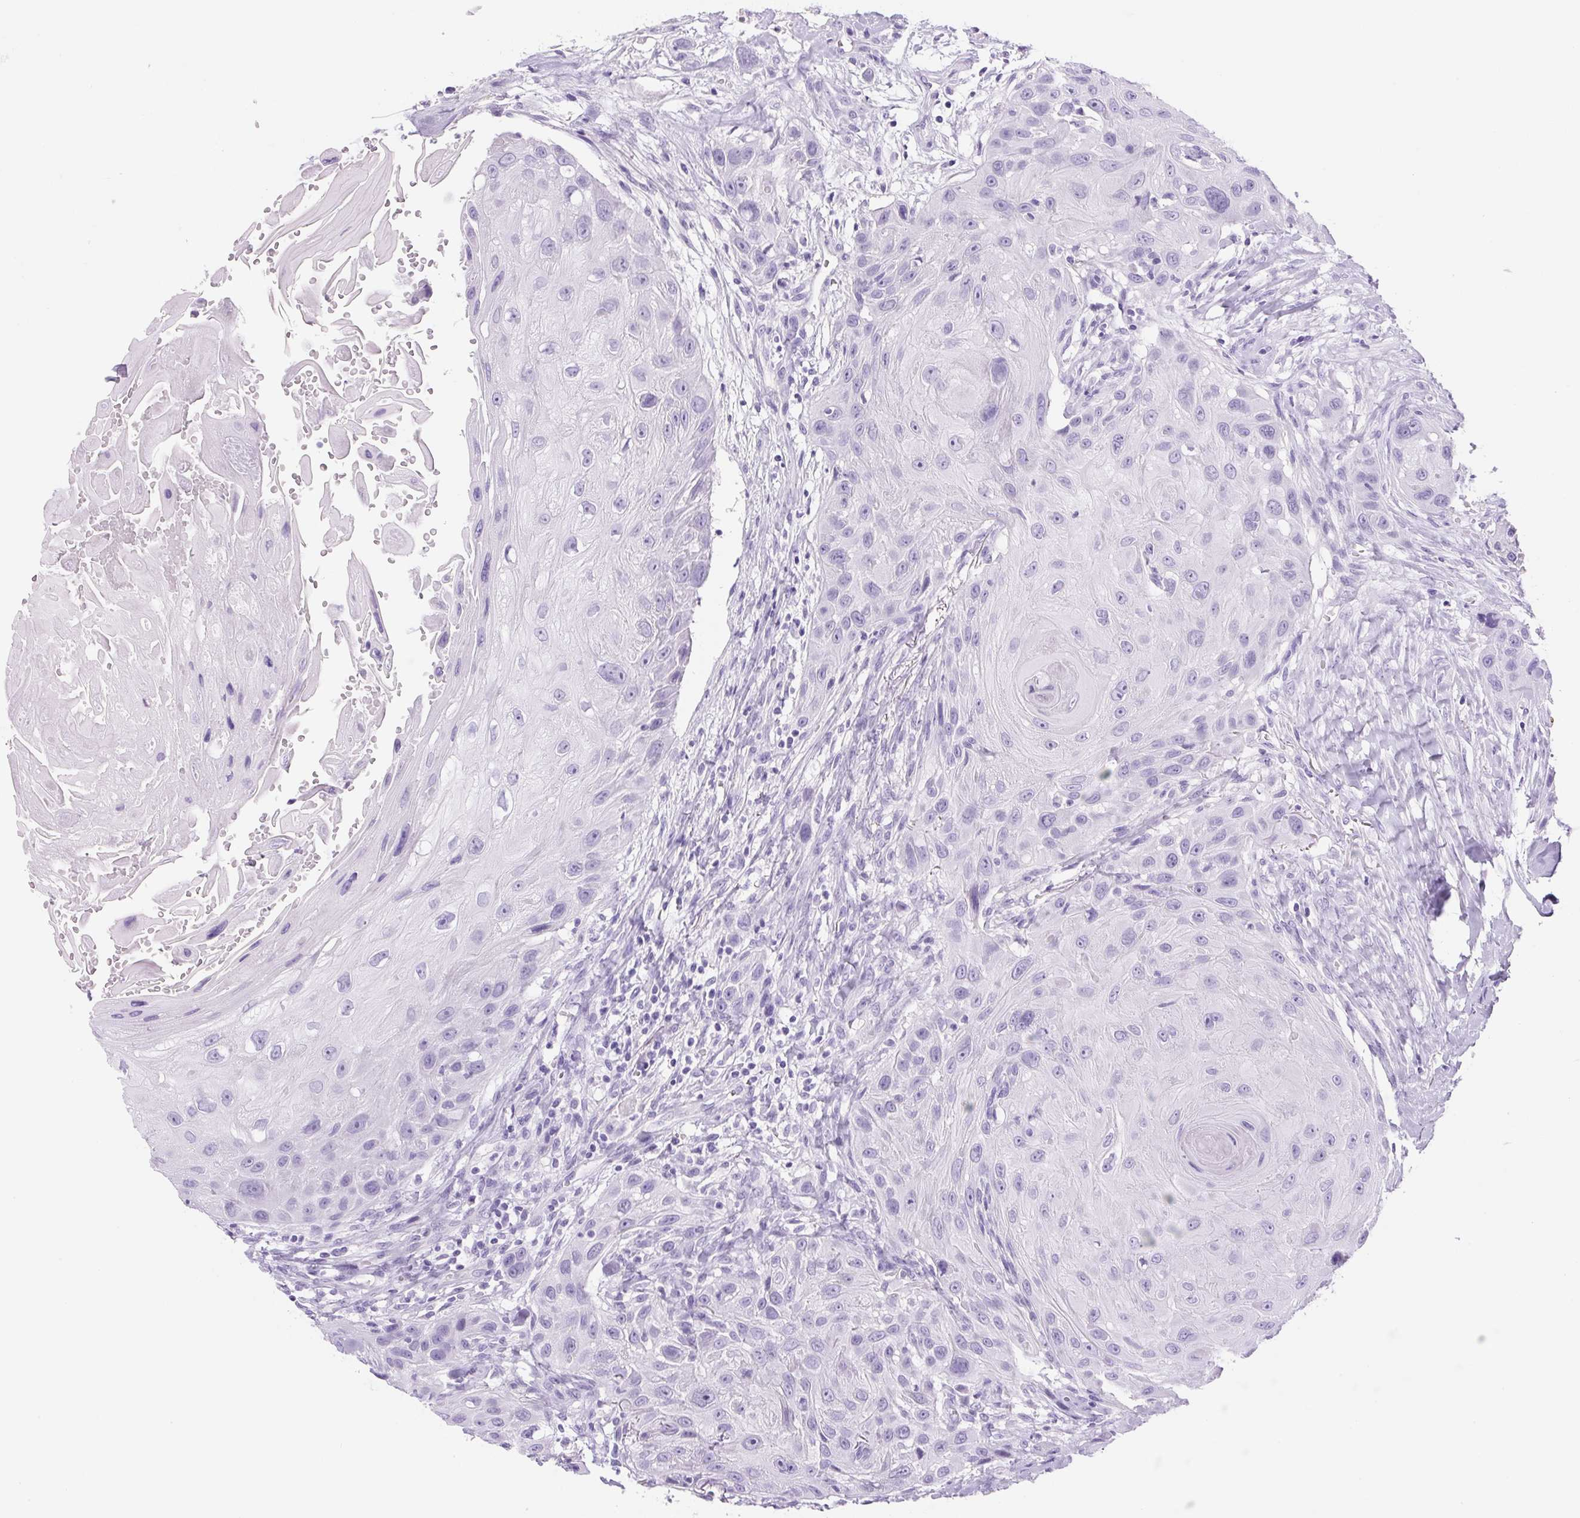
{"staining": {"intensity": "negative", "quantity": "none", "location": "none"}, "tissue": "head and neck cancer", "cell_type": "Tumor cells", "image_type": "cancer", "snomed": [{"axis": "morphology", "description": "Squamous cell carcinoma, NOS"}, {"axis": "topography", "description": "Head-Neck"}], "caption": "An IHC histopathology image of head and neck squamous cell carcinoma is shown. There is no staining in tumor cells of head and neck squamous cell carcinoma. (Brightfield microscopy of DAB (3,3'-diaminobenzidine) immunohistochemistry (IHC) at high magnification).", "gene": "PRRT1", "patient": {"sex": "male", "age": 81}}